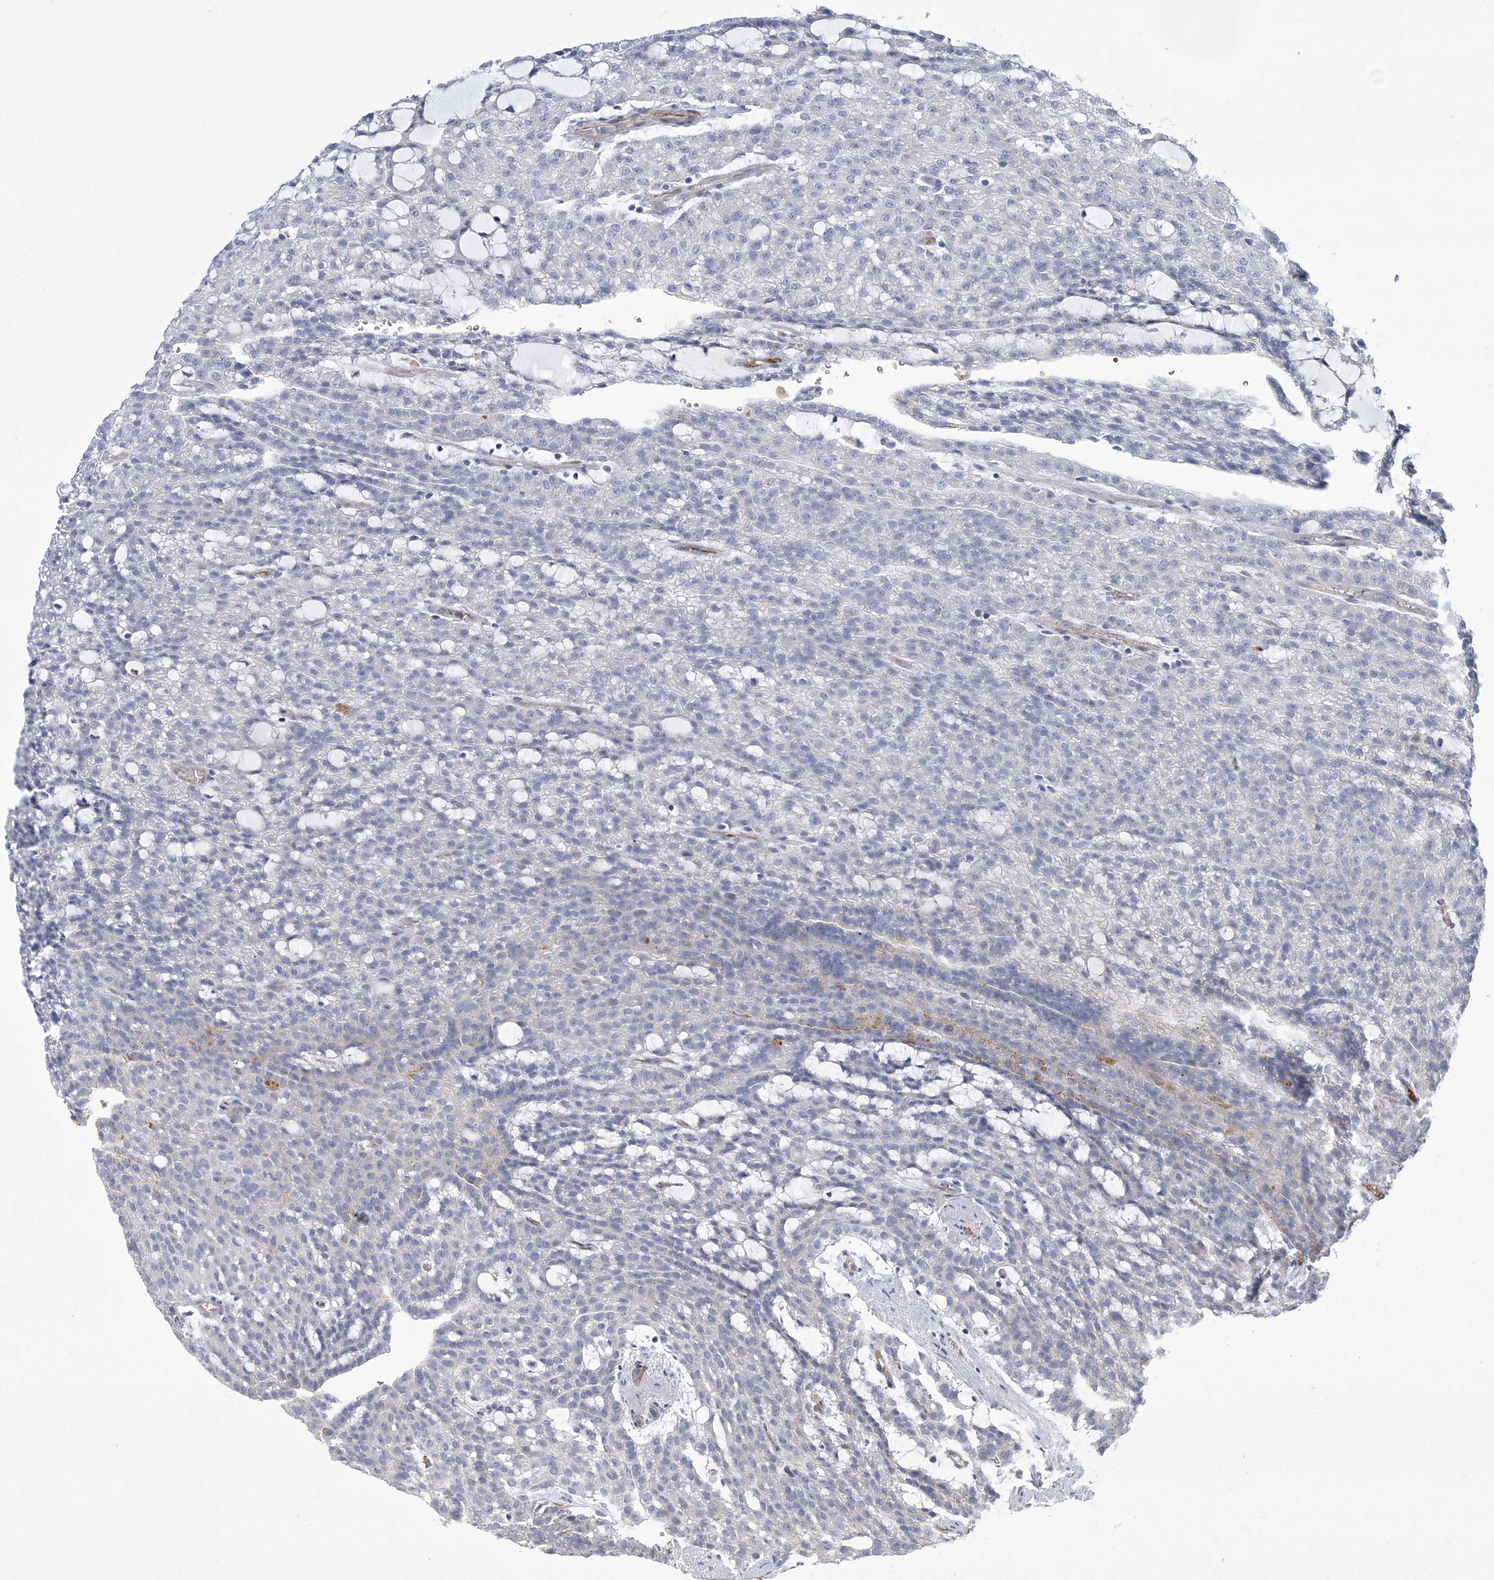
{"staining": {"intensity": "negative", "quantity": "none", "location": "none"}, "tissue": "renal cancer", "cell_type": "Tumor cells", "image_type": "cancer", "snomed": [{"axis": "morphology", "description": "Adenocarcinoma, NOS"}, {"axis": "topography", "description": "Kidney"}], "caption": "Tumor cells are negative for brown protein staining in renal cancer (adenocarcinoma). The staining was performed using DAB (3,3'-diaminobenzidine) to visualize the protein expression in brown, while the nuclei were stained in blue with hematoxylin (Magnification: 20x).", "gene": "CALN1", "patient": {"sex": "male", "age": 63}}